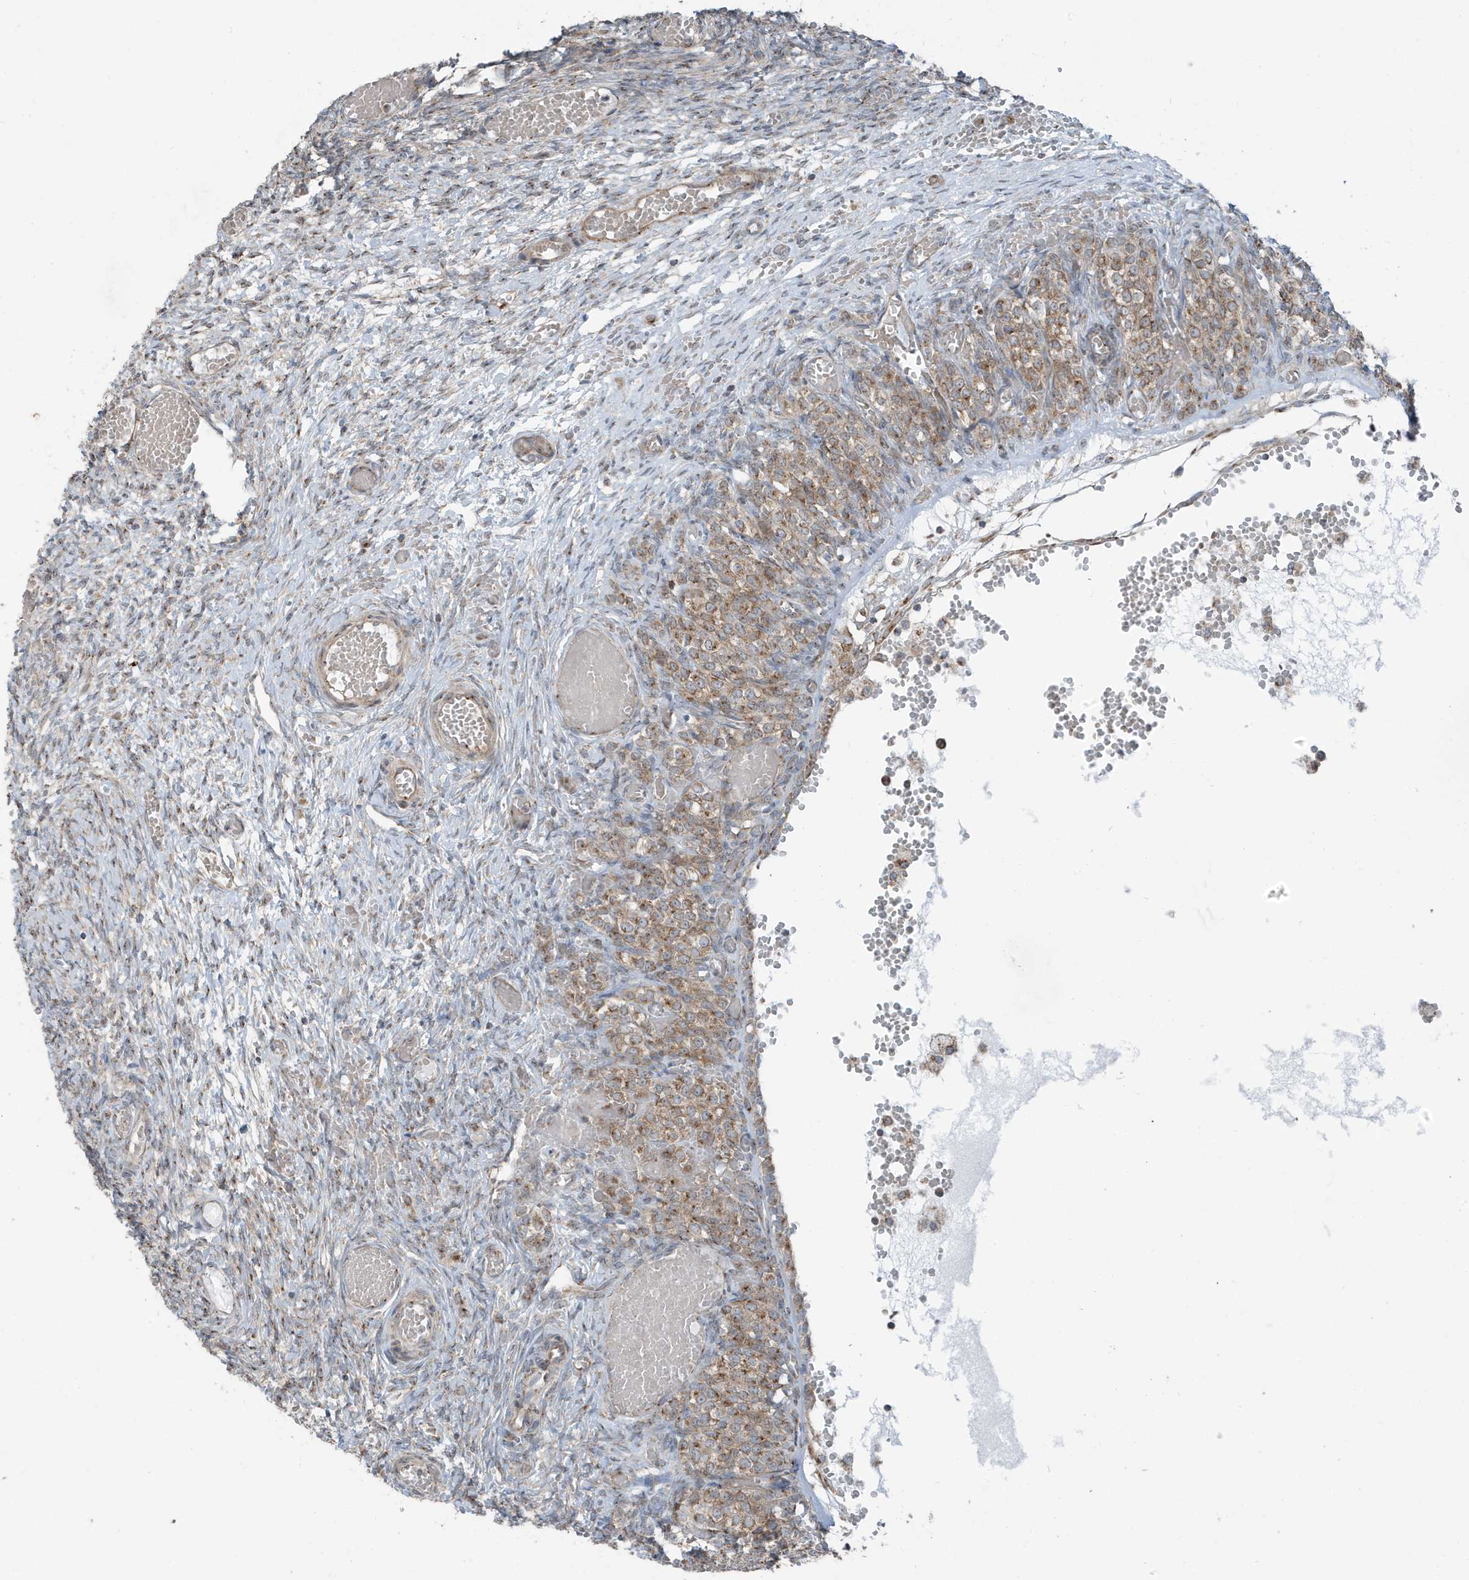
{"staining": {"intensity": "weak", "quantity": "25%-75%", "location": "cytoplasmic/membranous"}, "tissue": "ovary", "cell_type": "Ovarian stroma cells", "image_type": "normal", "snomed": [{"axis": "morphology", "description": "Adenocarcinoma, NOS"}, {"axis": "topography", "description": "Endometrium"}], "caption": "DAB (3,3'-diaminobenzidine) immunohistochemical staining of benign human ovary reveals weak cytoplasmic/membranous protein expression in approximately 25%-75% of ovarian stroma cells. (DAB (3,3'-diaminobenzidine) IHC with brightfield microscopy, high magnification).", "gene": "GOLGA4", "patient": {"sex": "female", "age": 32}}